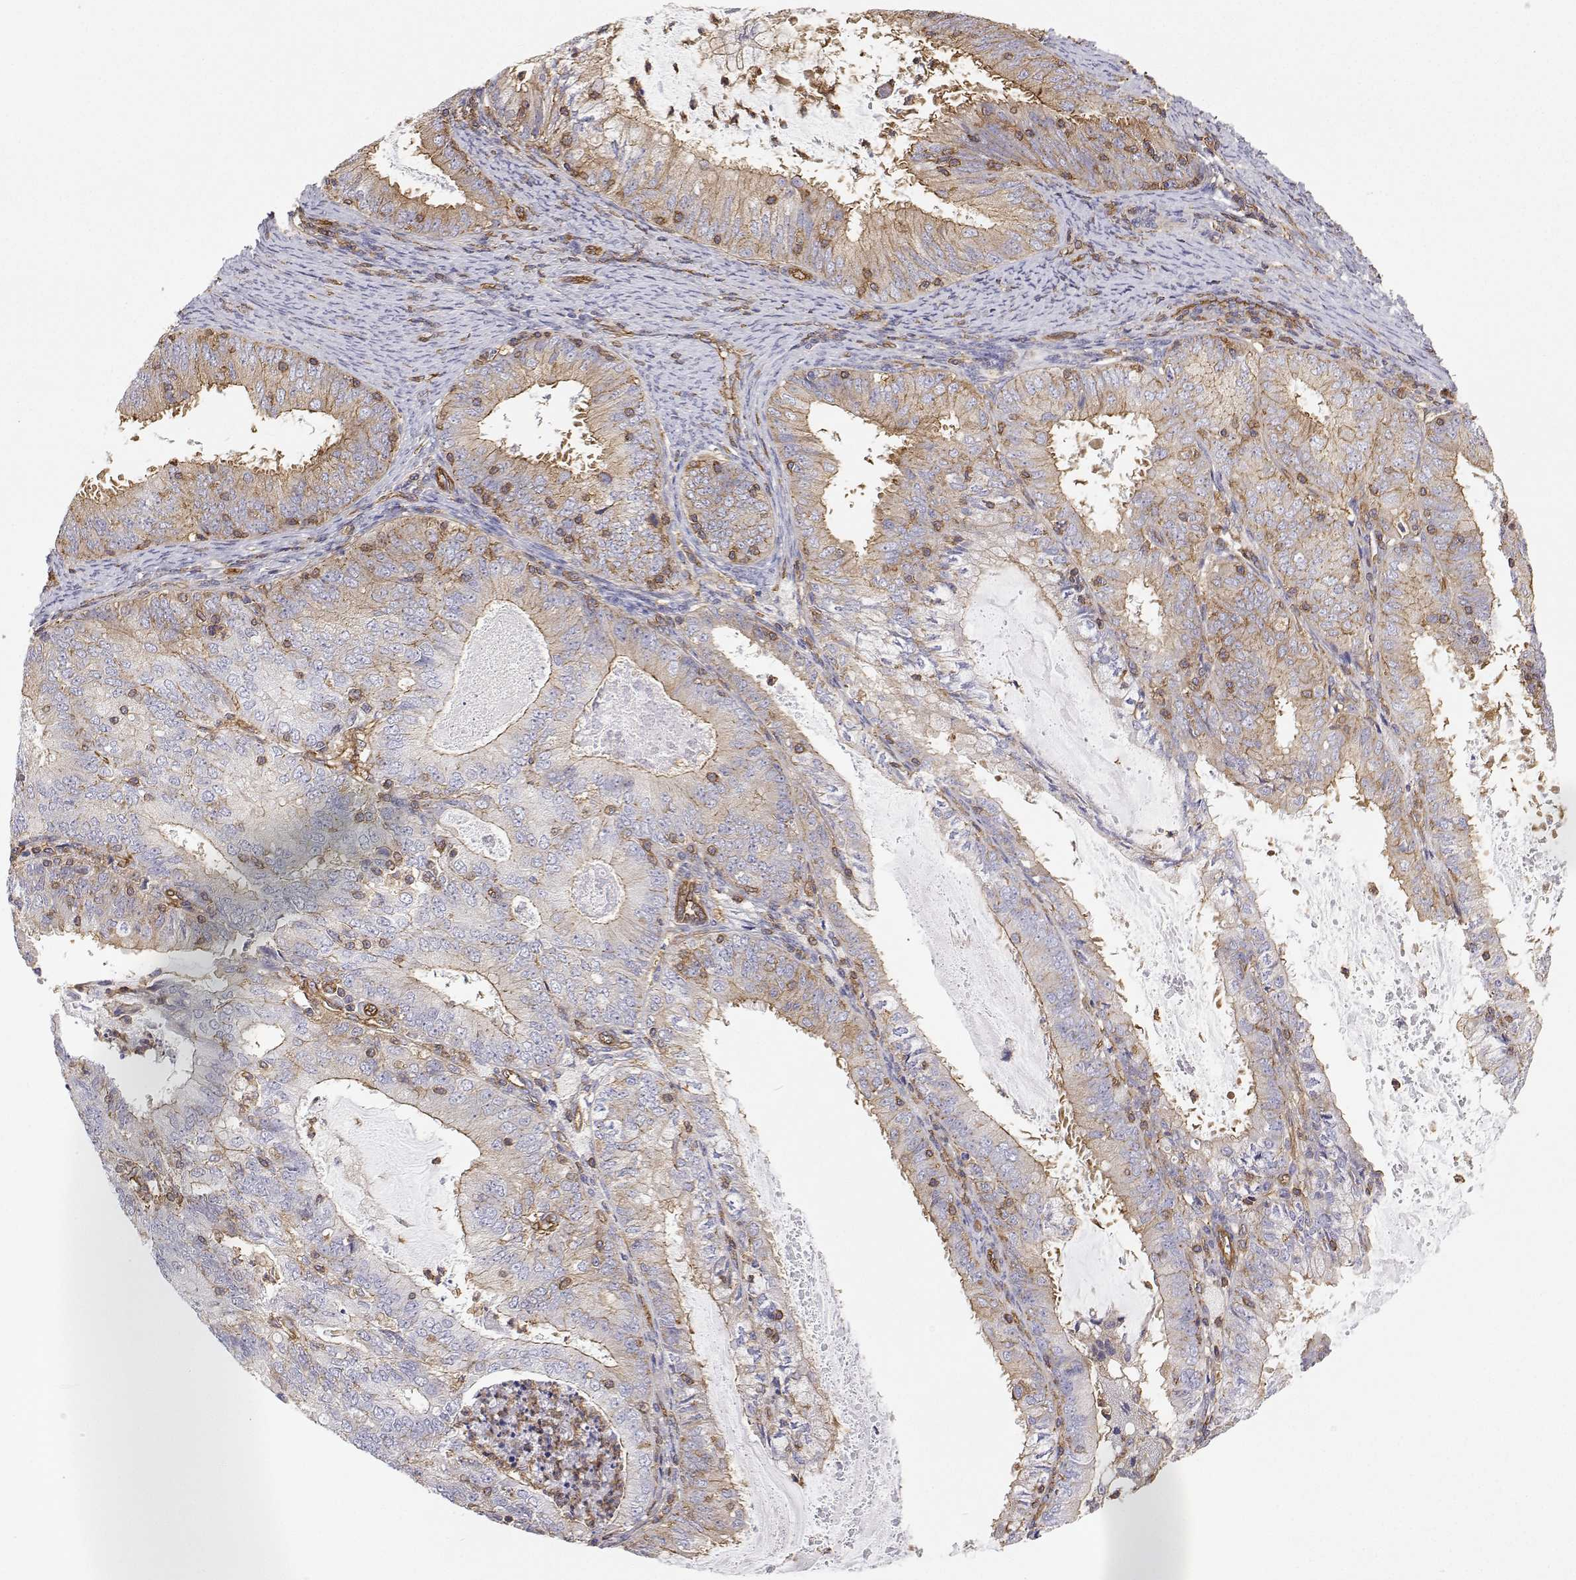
{"staining": {"intensity": "weak", "quantity": "25%-75%", "location": "cytoplasmic/membranous"}, "tissue": "endometrial cancer", "cell_type": "Tumor cells", "image_type": "cancer", "snomed": [{"axis": "morphology", "description": "Adenocarcinoma, NOS"}, {"axis": "topography", "description": "Endometrium"}], "caption": "This micrograph shows endometrial adenocarcinoma stained with IHC to label a protein in brown. The cytoplasmic/membranous of tumor cells show weak positivity for the protein. Nuclei are counter-stained blue.", "gene": "MYH9", "patient": {"sex": "female", "age": 57}}